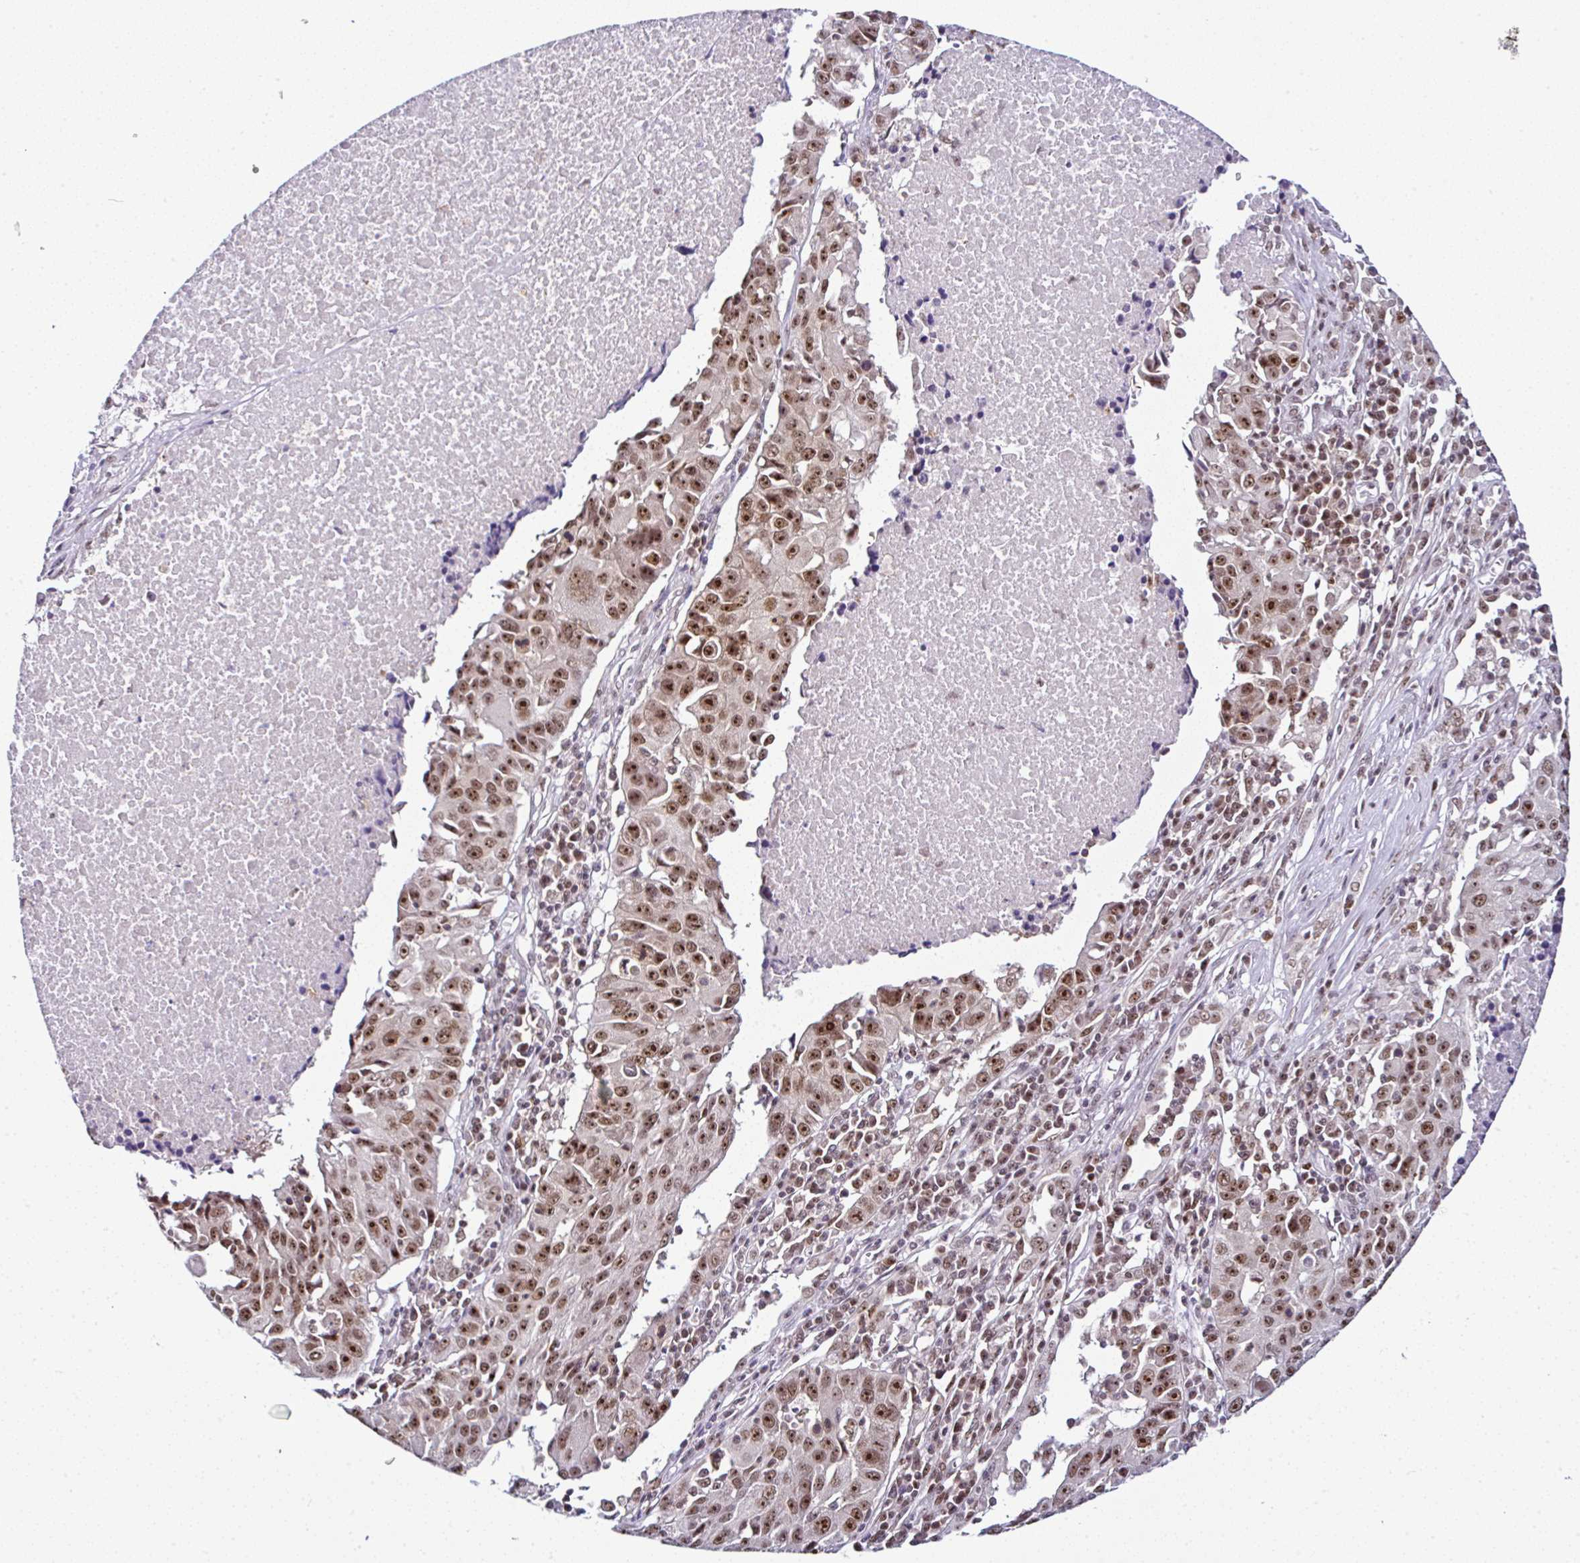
{"staining": {"intensity": "moderate", "quantity": ">75%", "location": "nuclear"}, "tissue": "lung cancer", "cell_type": "Tumor cells", "image_type": "cancer", "snomed": [{"axis": "morphology", "description": "Squamous cell carcinoma, NOS"}, {"axis": "topography", "description": "Lung"}], "caption": "Immunohistochemistry (IHC) histopathology image of neoplastic tissue: lung cancer stained using immunohistochemistry exhibits medium levels of moderate protein expression localized specifically in the nuclear of tumor cells, appearing as a nuclear brown color.", "gene": "PTPN2", "patient": {"sex": "female", "age": 66}}